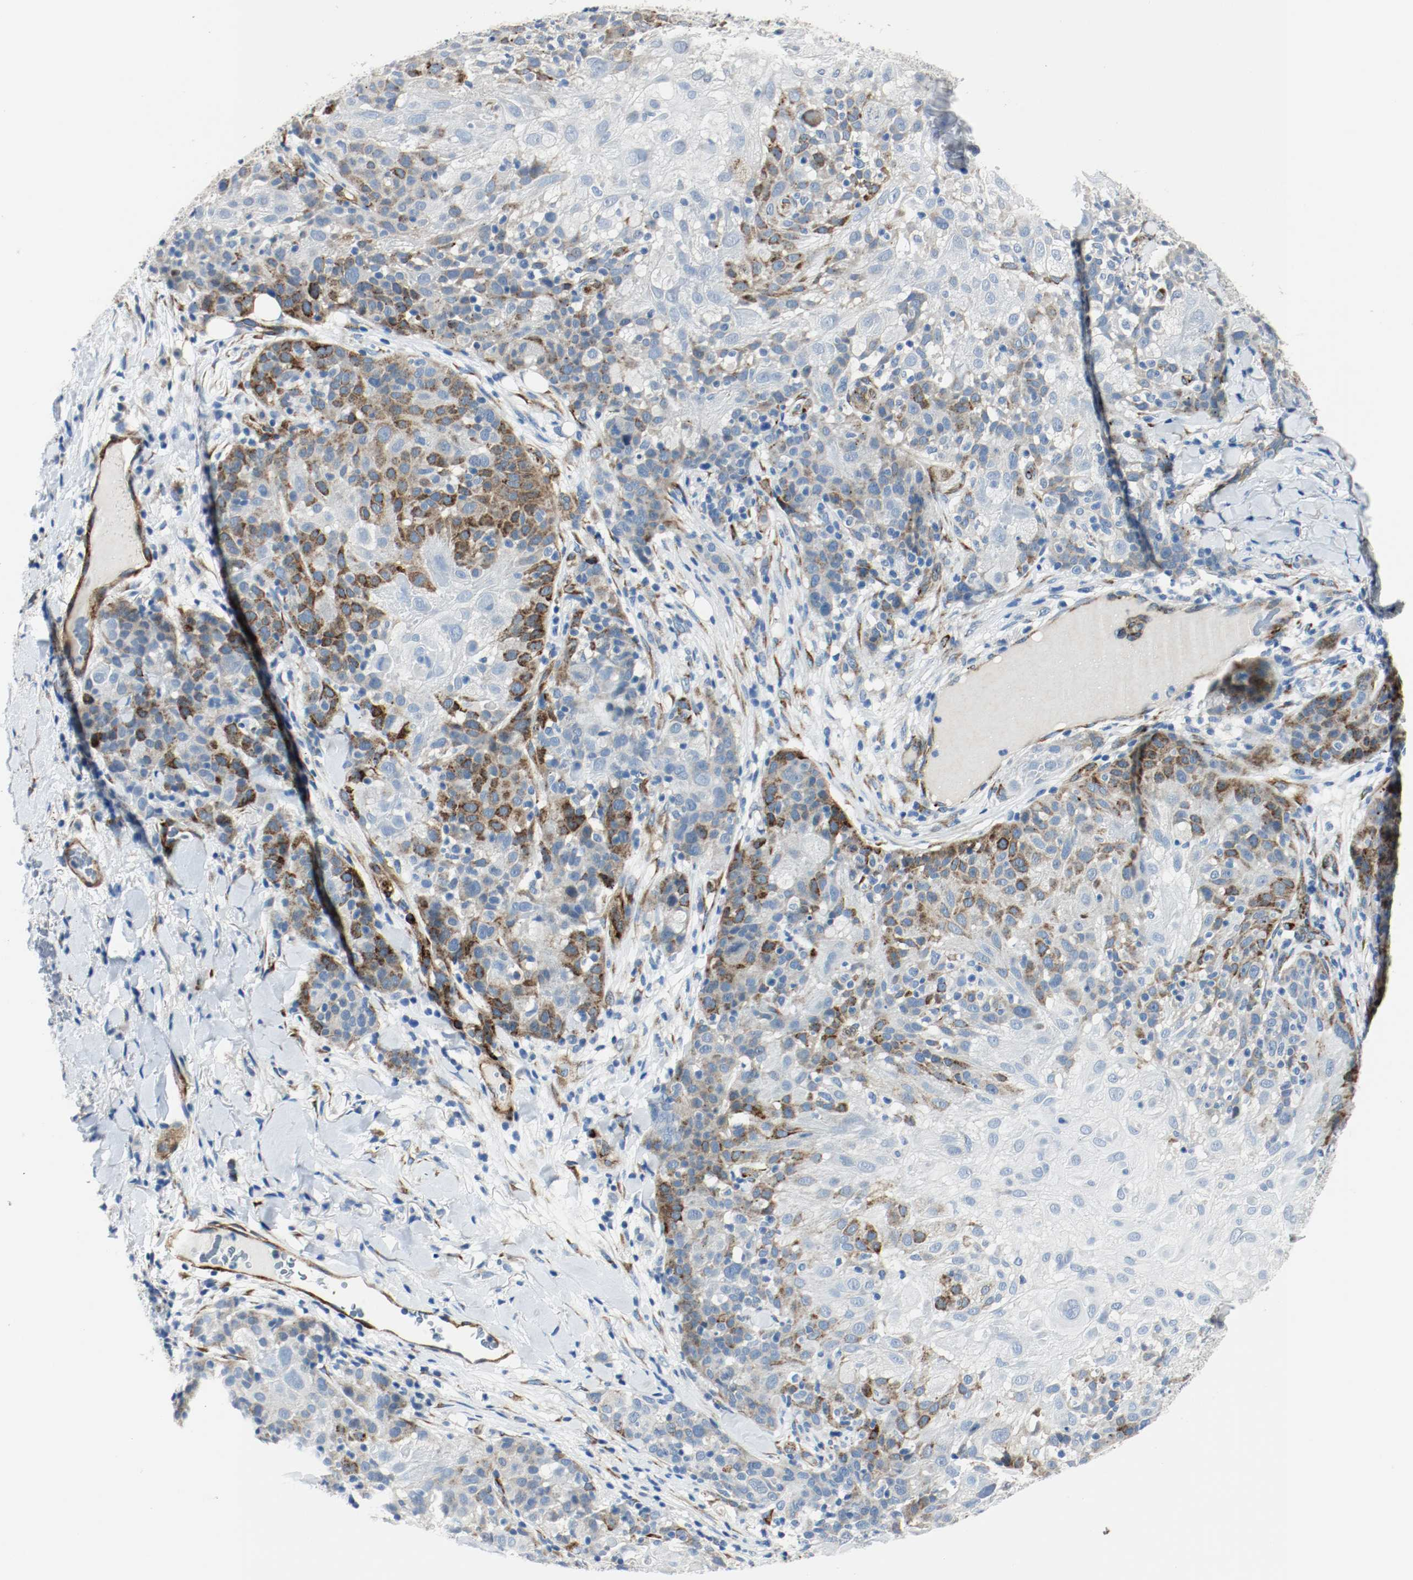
{"staining": {"intensity": "strong", "quantity": "<25%", "location": "cytoplasmic/membranous"}, "tissue": "skin cancer", "cell_type": "Tumor cells", "image_type": "cancer", "snomed": [{"axis": "morphology", "description": "Normal tissue, NOS"}, {"axis": "morphology", "description": "Squamous cell carcinoma, NOS"}, {"axis": "topography", "description": "Skin"}], "caption": "An IHC micrograph of tumor tissue is shown. Protein staining in brown shows strong cytoplasmic/membranous positivity in skin squamous cell carcinoma within tumor cells.", "gene": "LAMB1", "patient": {"sex": "female", "age": 83}}